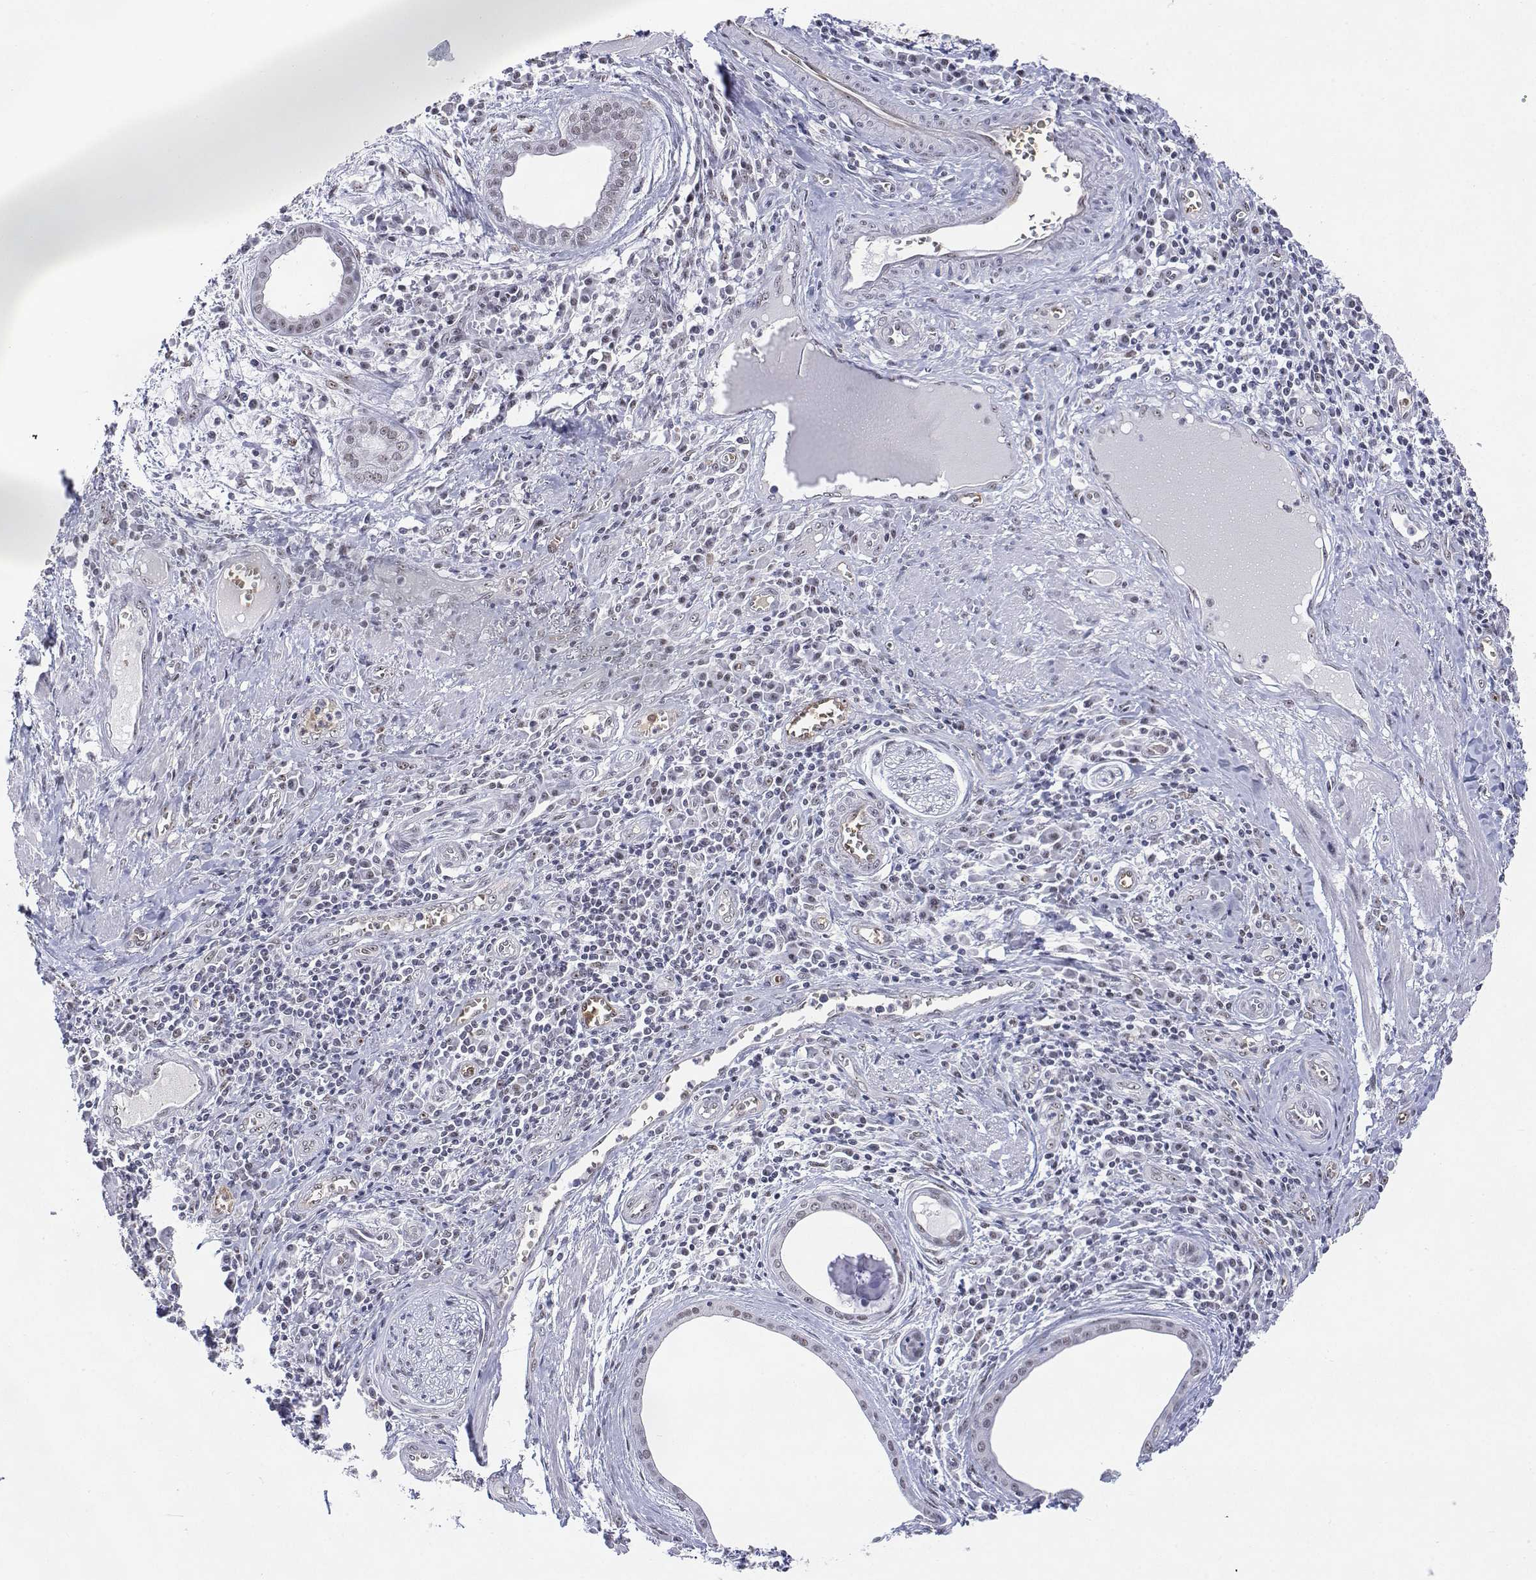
{"staining": {"intensity": "weak", "quantity": "<25%", "location": "nuclear"}, "tissue": "lung cancer", "cell_type": "Tumor cells", "image_type": "cancer", "snomed": [{"axis": "morphology", "description": "Squamous cell carcinoma, NOS"}, {"axis": "topography", "description": "Lung"}], "caption": "Protein analysis of lung squamous cell carcinoma exhibits no significant positivity in tumor cells.", "gene": "ADAR", "patient": {"sex": "male", "age": 74}}